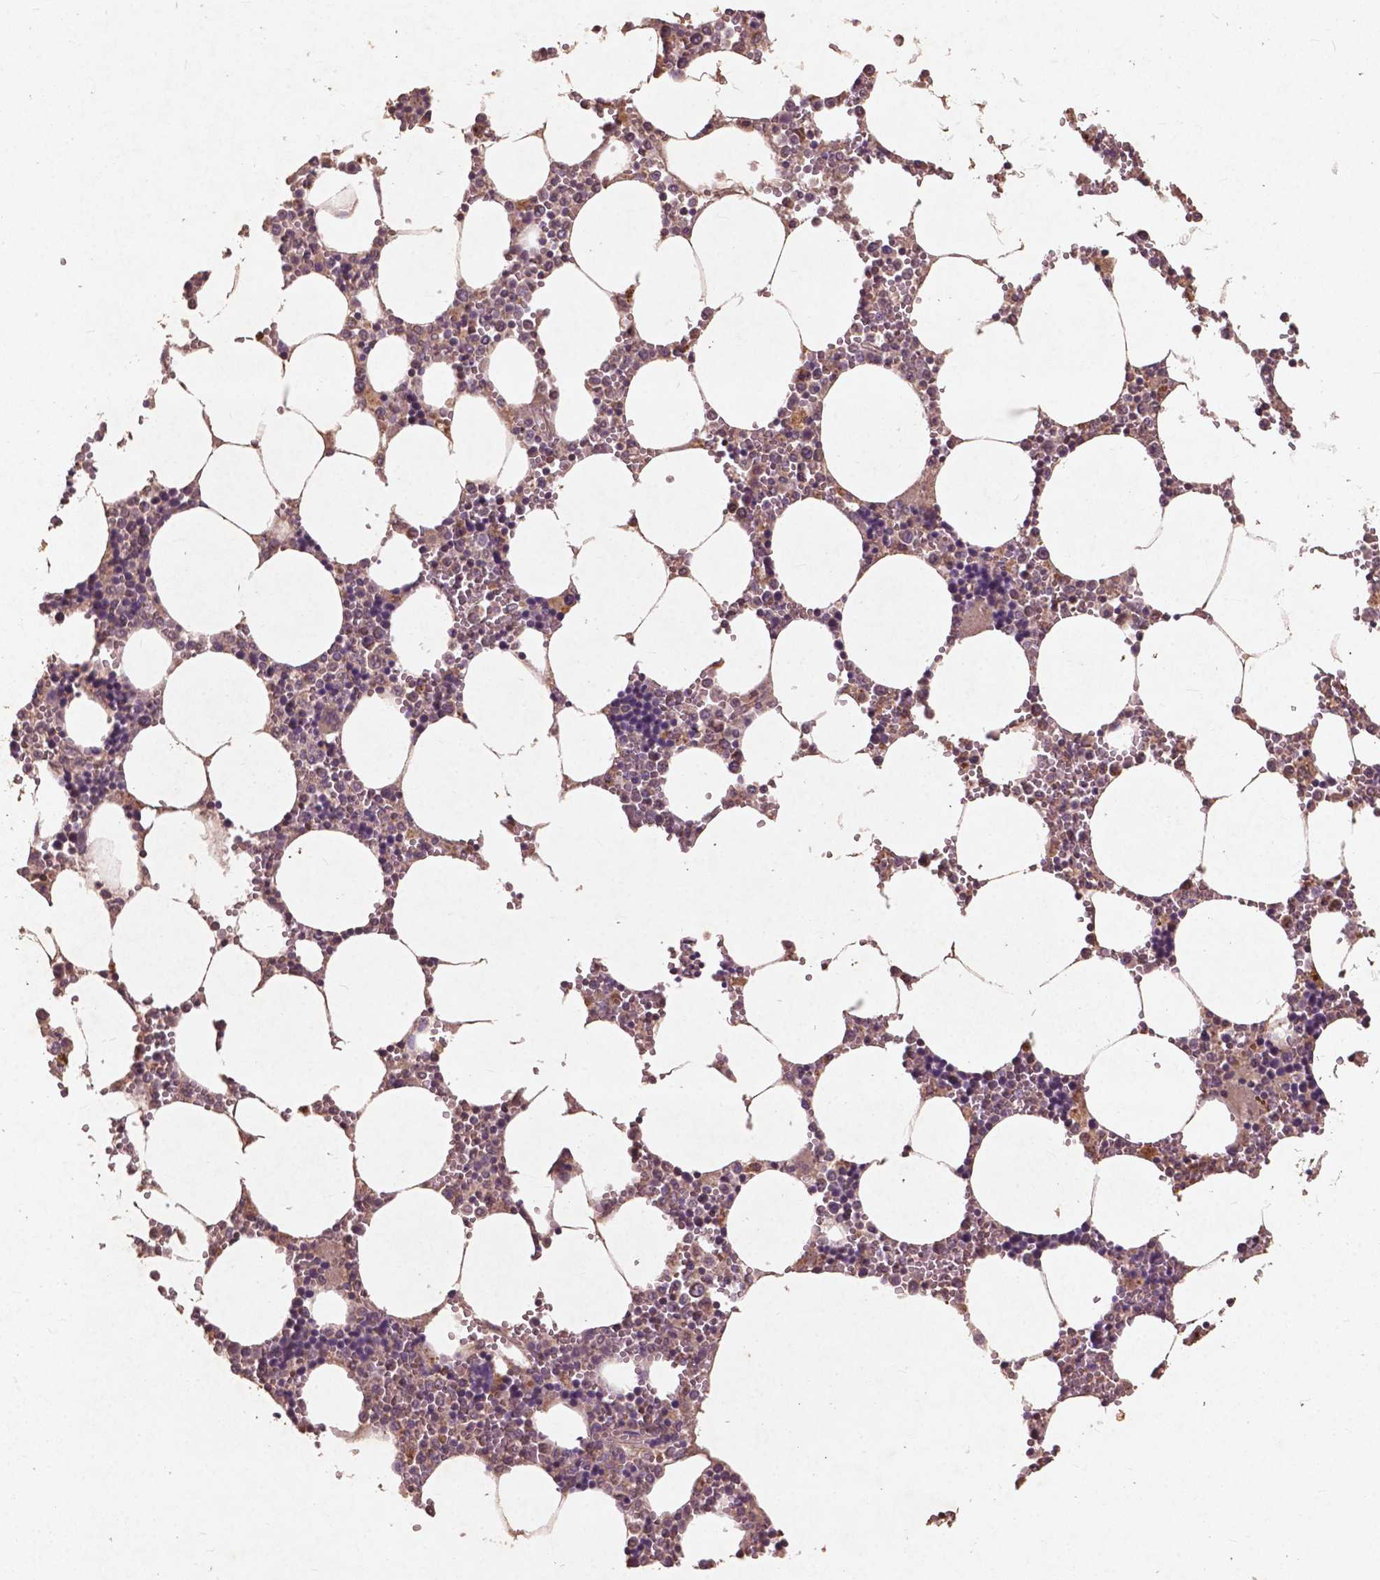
{"staining": {"intensity": "moderate", "quantity": "25%-75%", "location": "nuclear"}, "tissue": "bone marrow", "cell_type": "Hematopoietic cells", "image_type": "normal", "snomed": [{"axis": "morphology", "description": "Normal tissue, NOS"}, {"axis": "topography", "description": "Bone marrow"}], "caption": "Immunohistochemical staining of benign bone marrow reveals moderate nuclear protein staining in about 25%-75% of hematopoietic cells. (DAB IHC, brown staining for protein, blue staining for nuclei).", "gene": "ST6GALNAC5", "patient": {"sex": "male", "age": 54}}